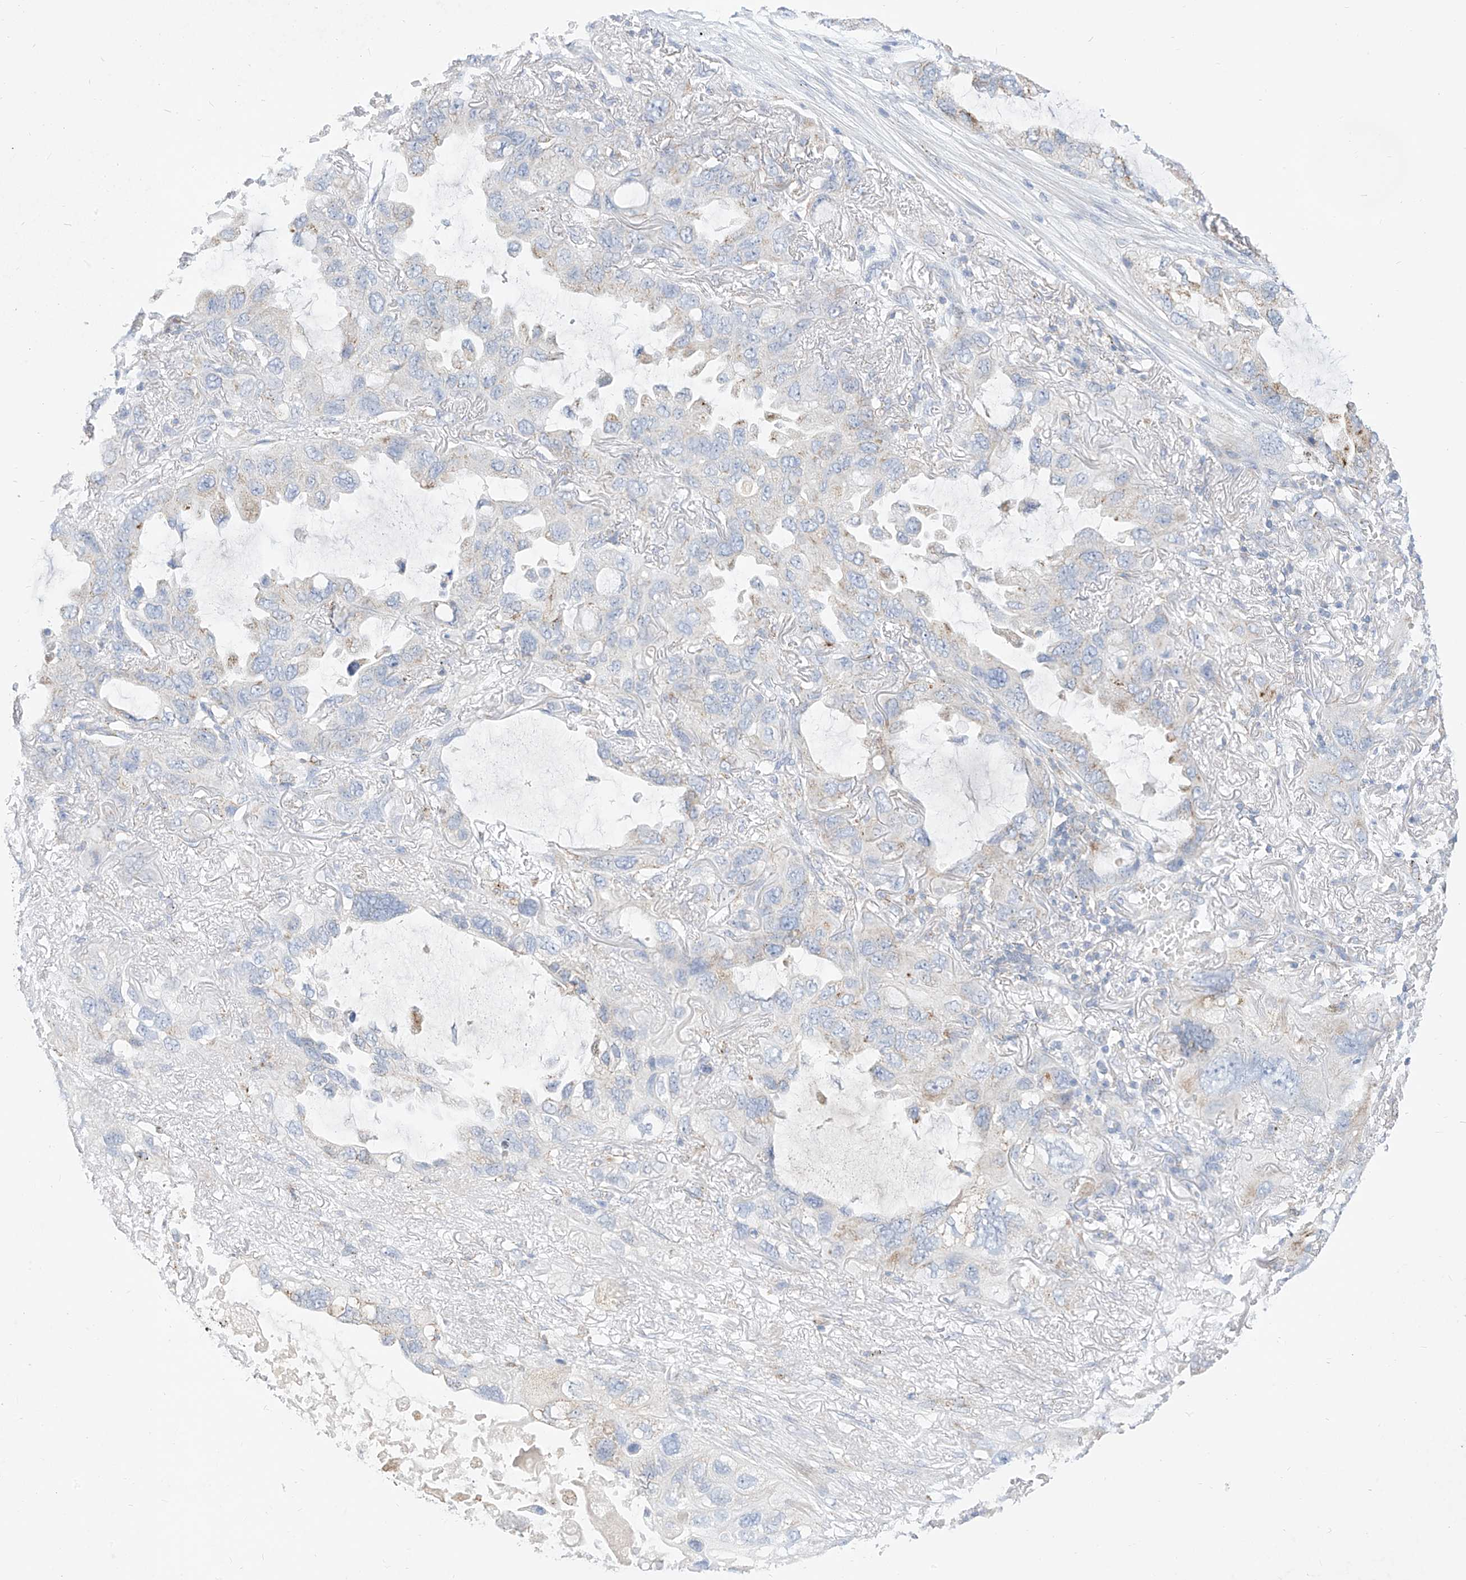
{"staining": {"intensity": "negative", "quantity": "none", "location": "none"}, "tissue": "lung cancer", "cell_type": "Tumor cells", "image_type": "cancer", "snomed": [{"axis": "morphology", "description": "Squamous cell carcinoma, NOS"}, {"axis": "topography", "description": "Lung"}], "caption": "Immunohistochemistry of human lung cancer (squamous cell carcinoma) shows no positivity in tumor cells.", "gene": "RASA2", "patient": {"sex": "female", "age": 73}}